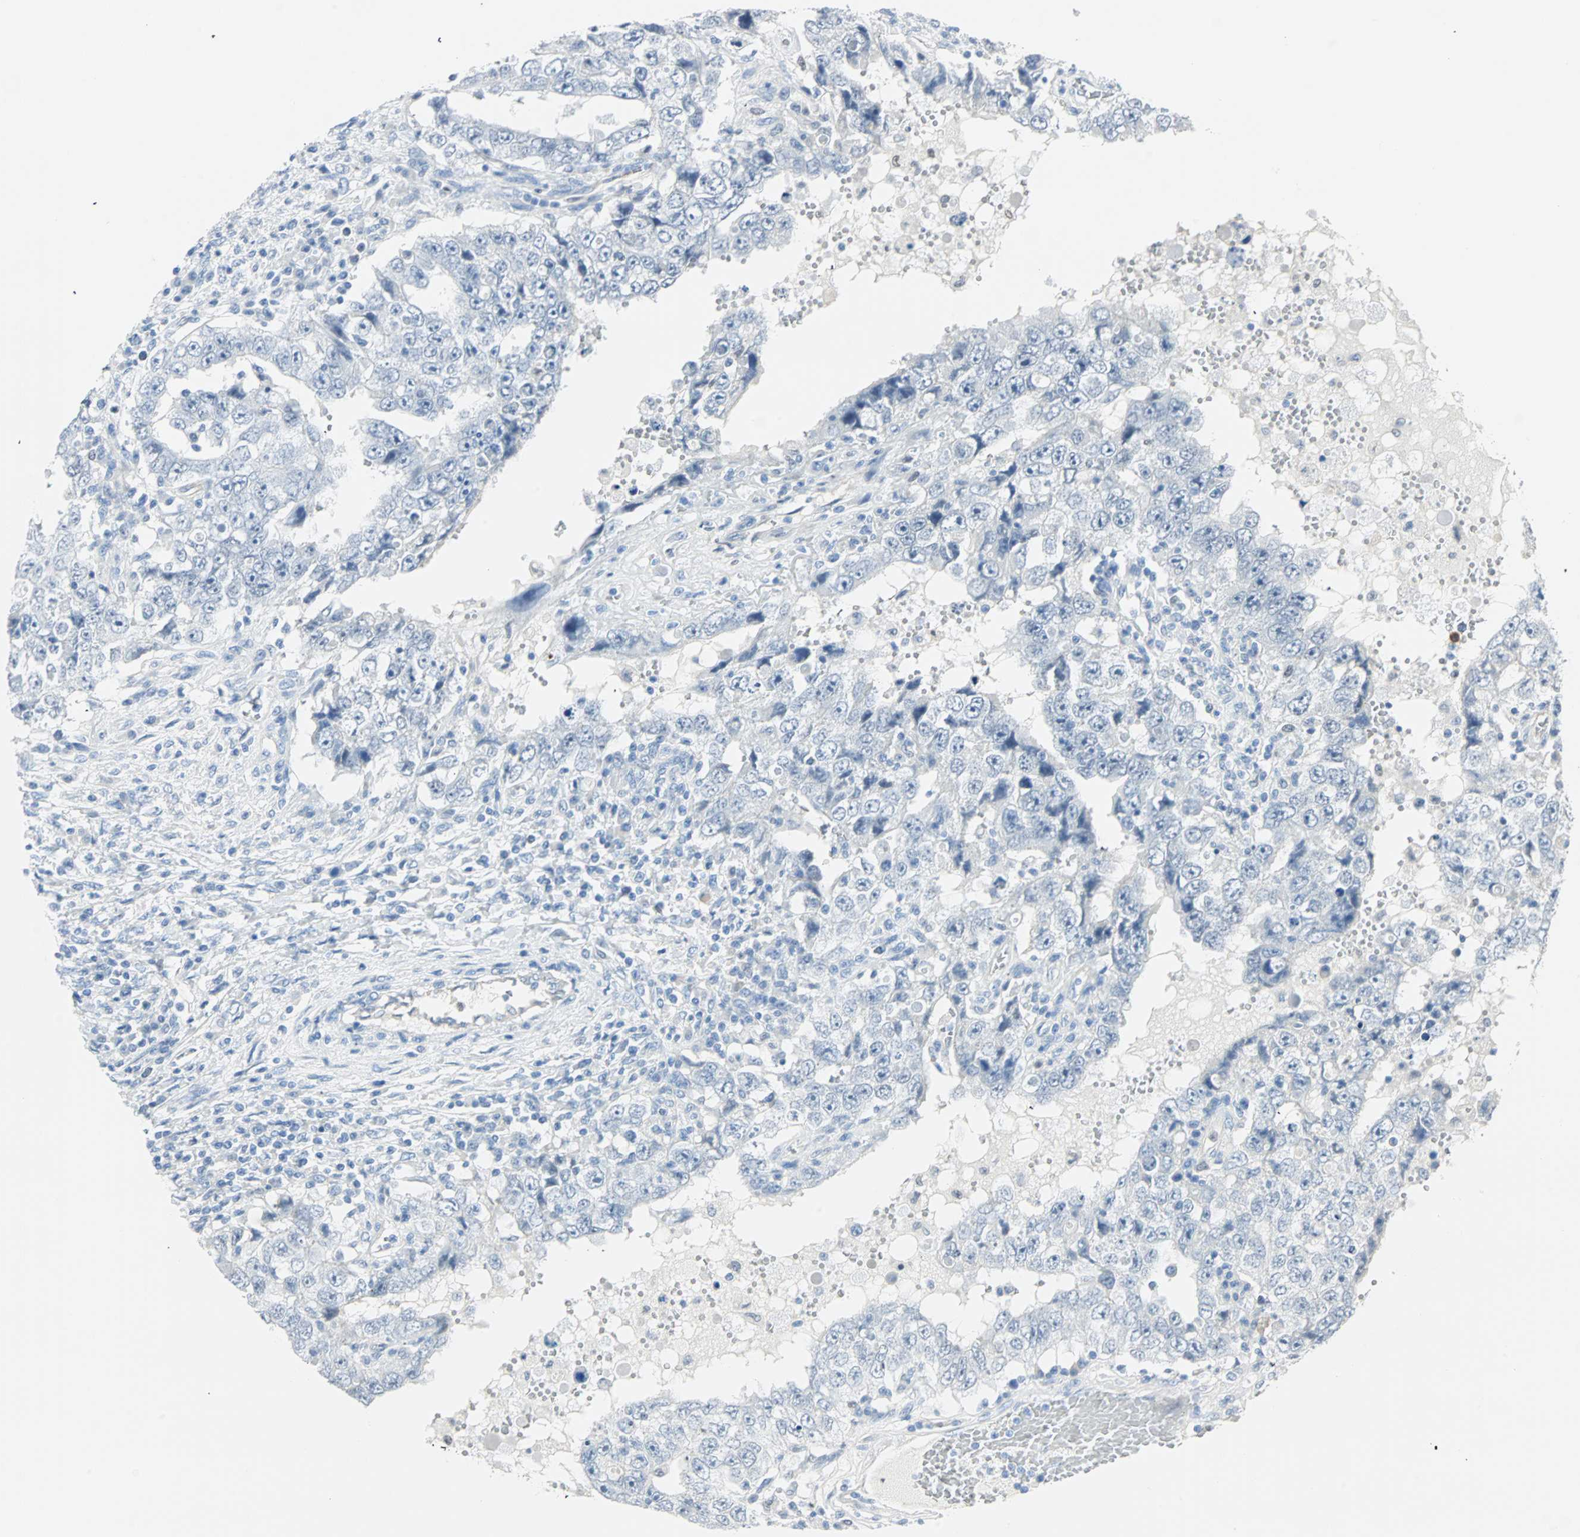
{"staining": {"intensity": "negative", "quantity": "none", "location": "none"}, "tissue": "testis cancer", "cell_type": "Tumor cells", "image_type": "cancer", "snomed": [{"axis": "morphology", "description": "Carcinoma, Embryonal, NOS"}, {"axis": "topography", "description": "Testis"}], "caption": "Tumor cells show no significant staining in testis cancer.", "gene": "MLLT10", "patient": {"sex": "male", "age": 26}}